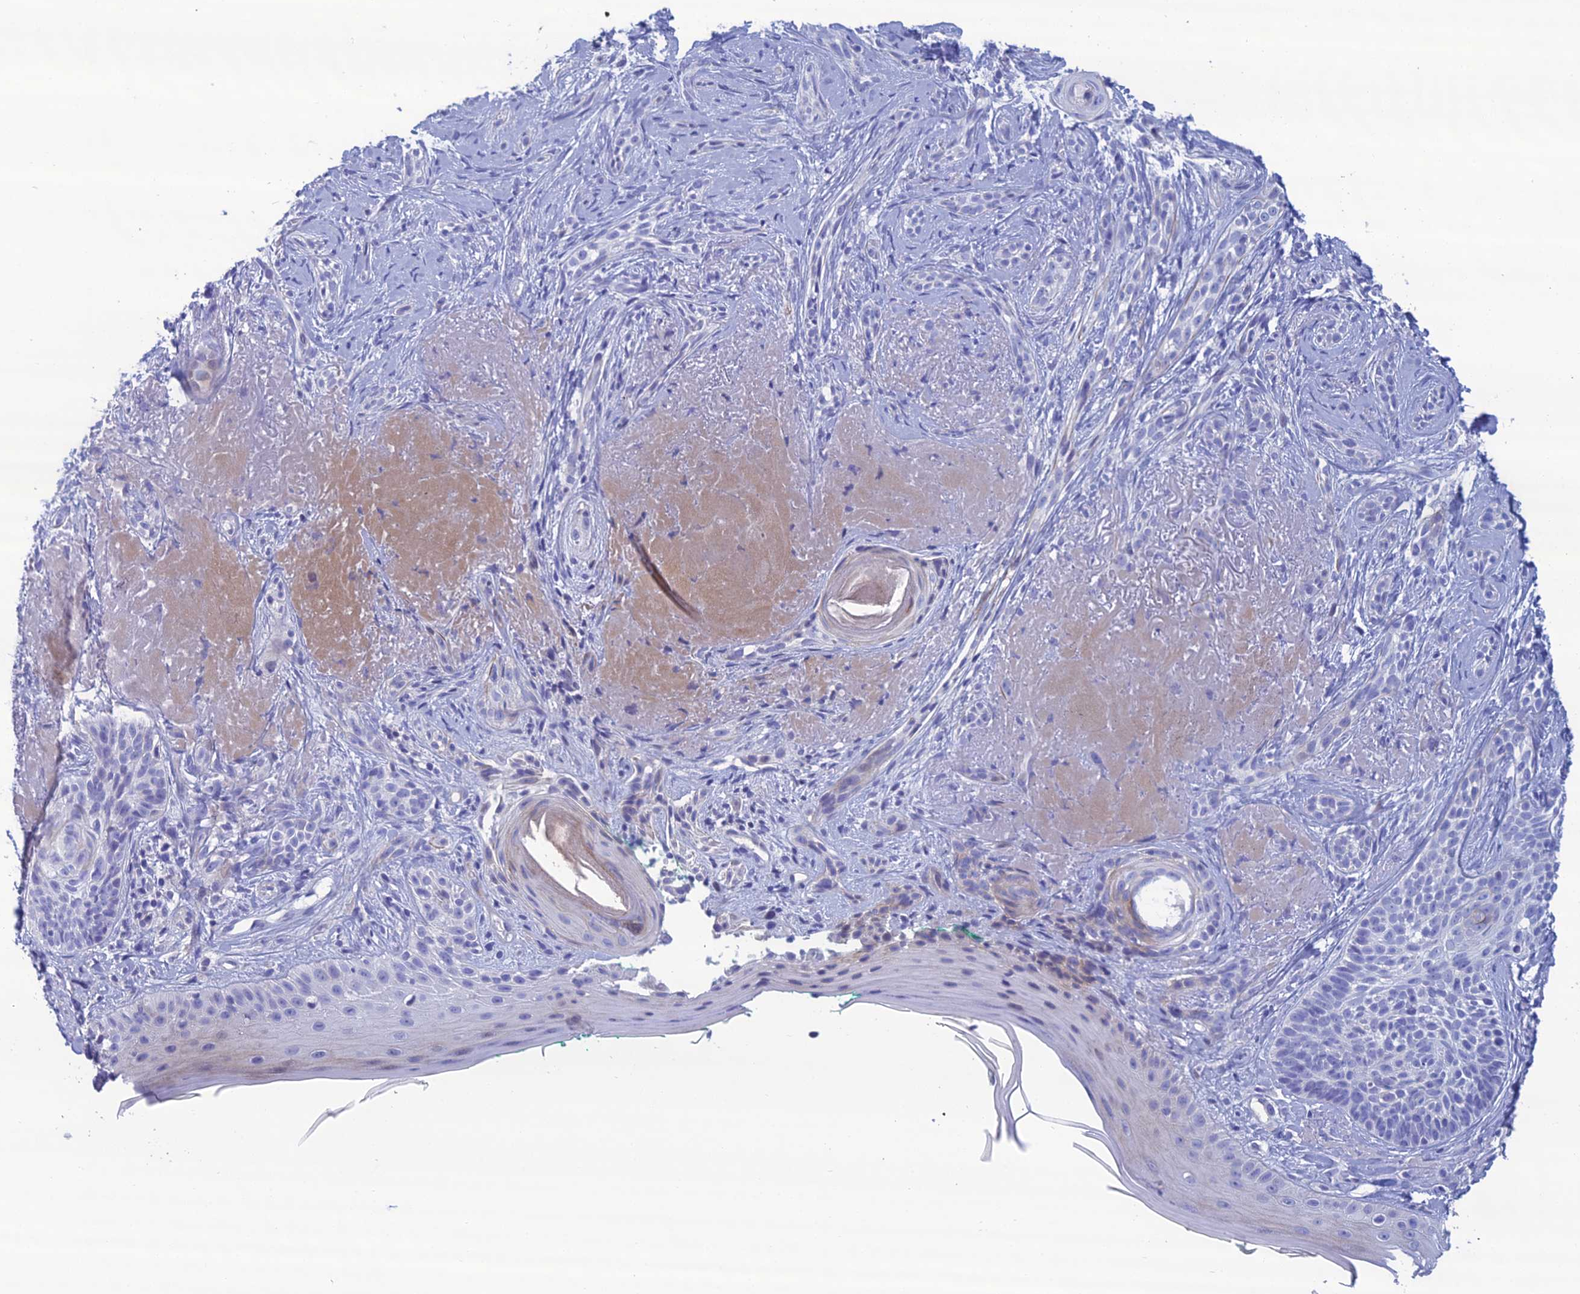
{"staining": {"intensity": "negative", "quantity": "none", "location": "none"}, "tissue": "skin cancer", "cell_type": "Tumor cells", "image_type": "cancer", "snomed": [{"axis": "morphology", "description": "Basal cell carcinoma"}, {"axis": "topography", "description": "Skin"}], "caption": "Immunohistochemical staining of human skin cancer (basal cell carcinoma) demonstrates no significant positivity in tumor cells.", "gene": "OR56B1", "patient": {"sex": "male", "age": 71}}